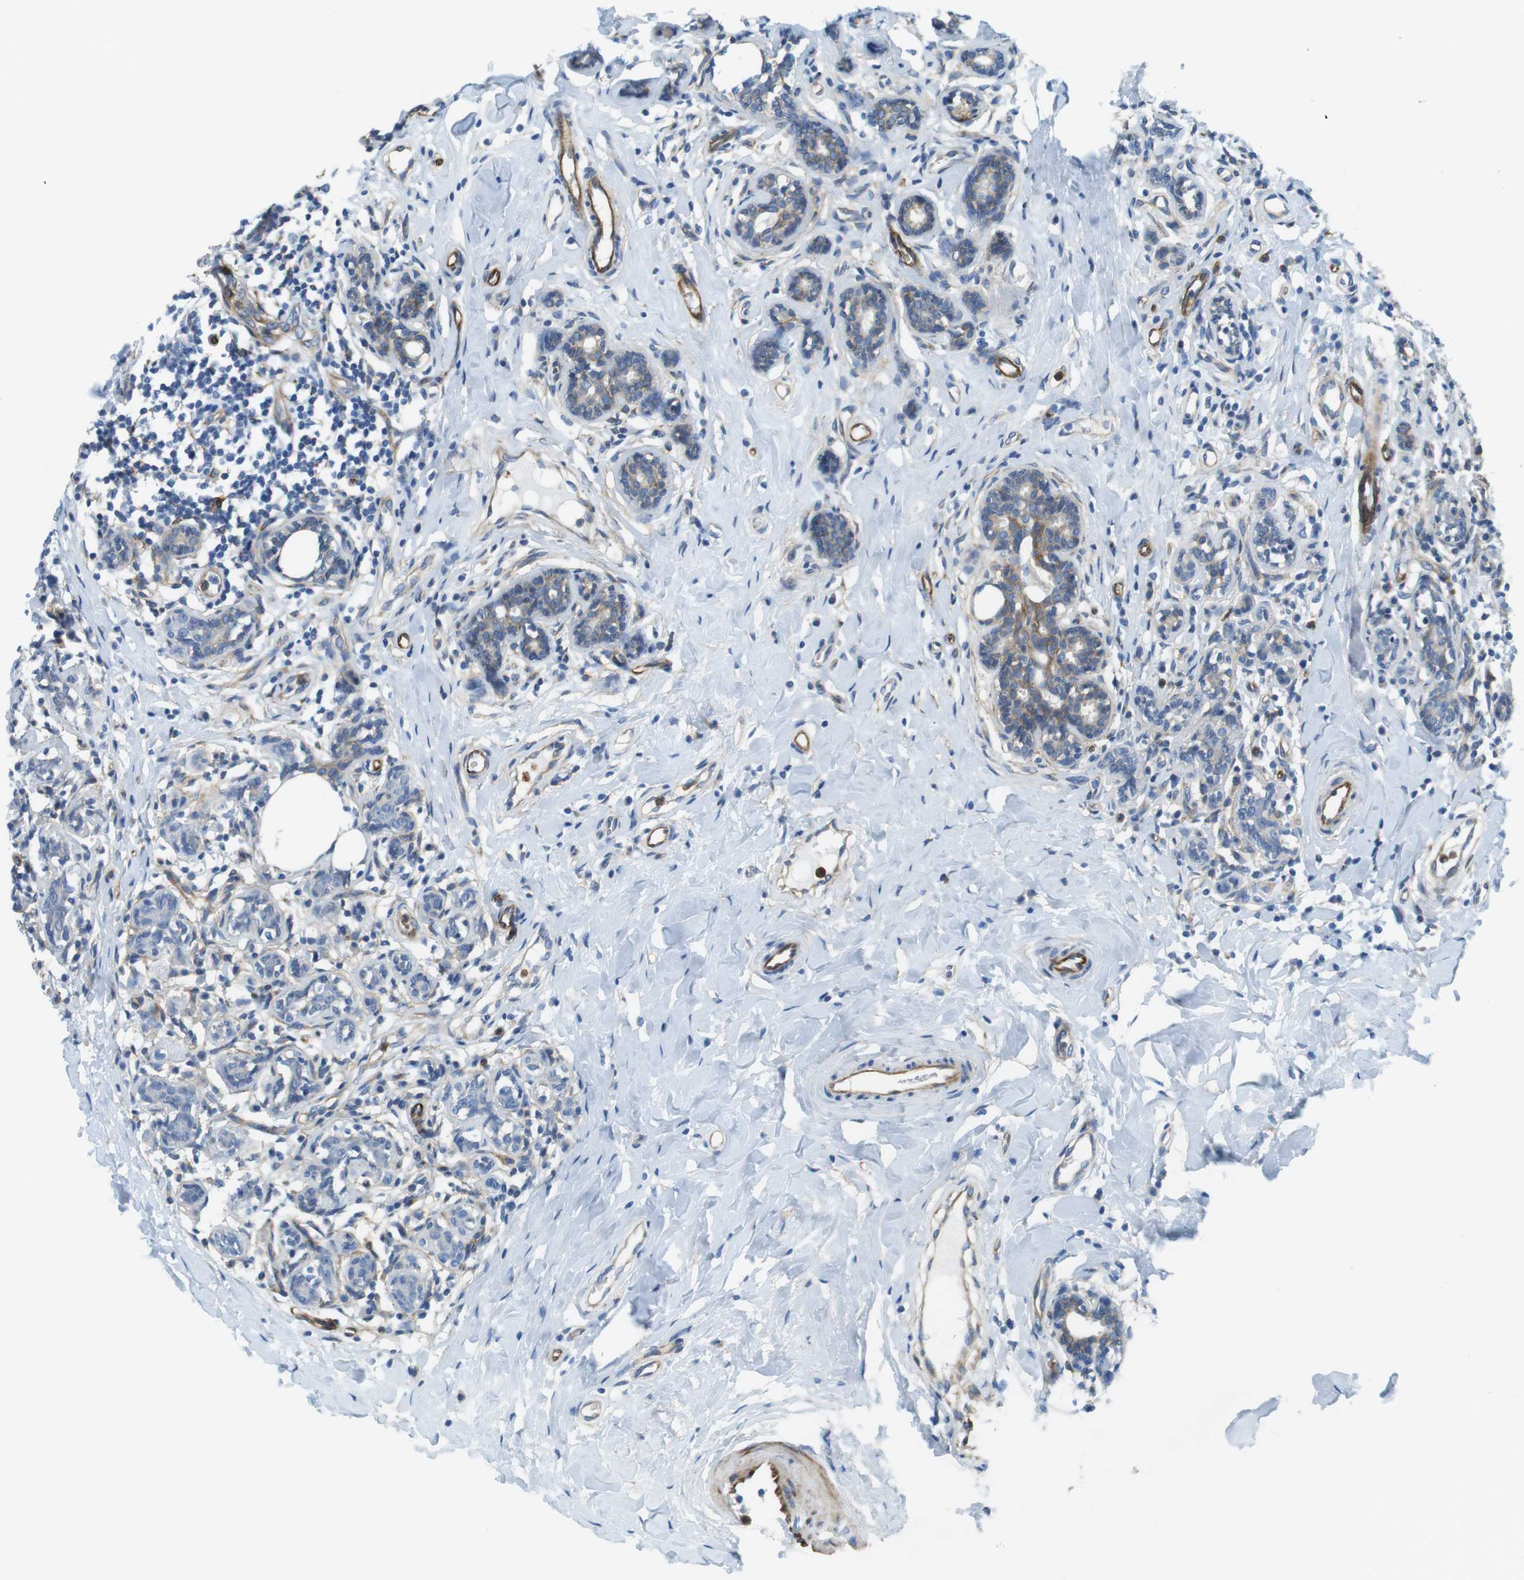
{"staining": {"intensity": "weak", "quantity": "25%-75%", "location": "cytoplasmic/membranous"}, "tissue": "breast cancer", "cell_type": "Tumor cells", "image_type": "cancer", "snomed": [{"axis": "morphology", "description": "Normal tissue, NOS"}, {"axis": "morphology", "description": "Duct carcinoma"}, {"axis": "topography", "description": "Breast"}], "caption": "IHC (DAB (3,3'-diaminobenzidine)) staining of invasive ductal carcinoma (breast) displays weak cytoplasmic/membranous protein positivity in approximately 25%-75% of tumor cells.", "gene": "EMP2", "patient": {"sex": "female", "age": 40}}